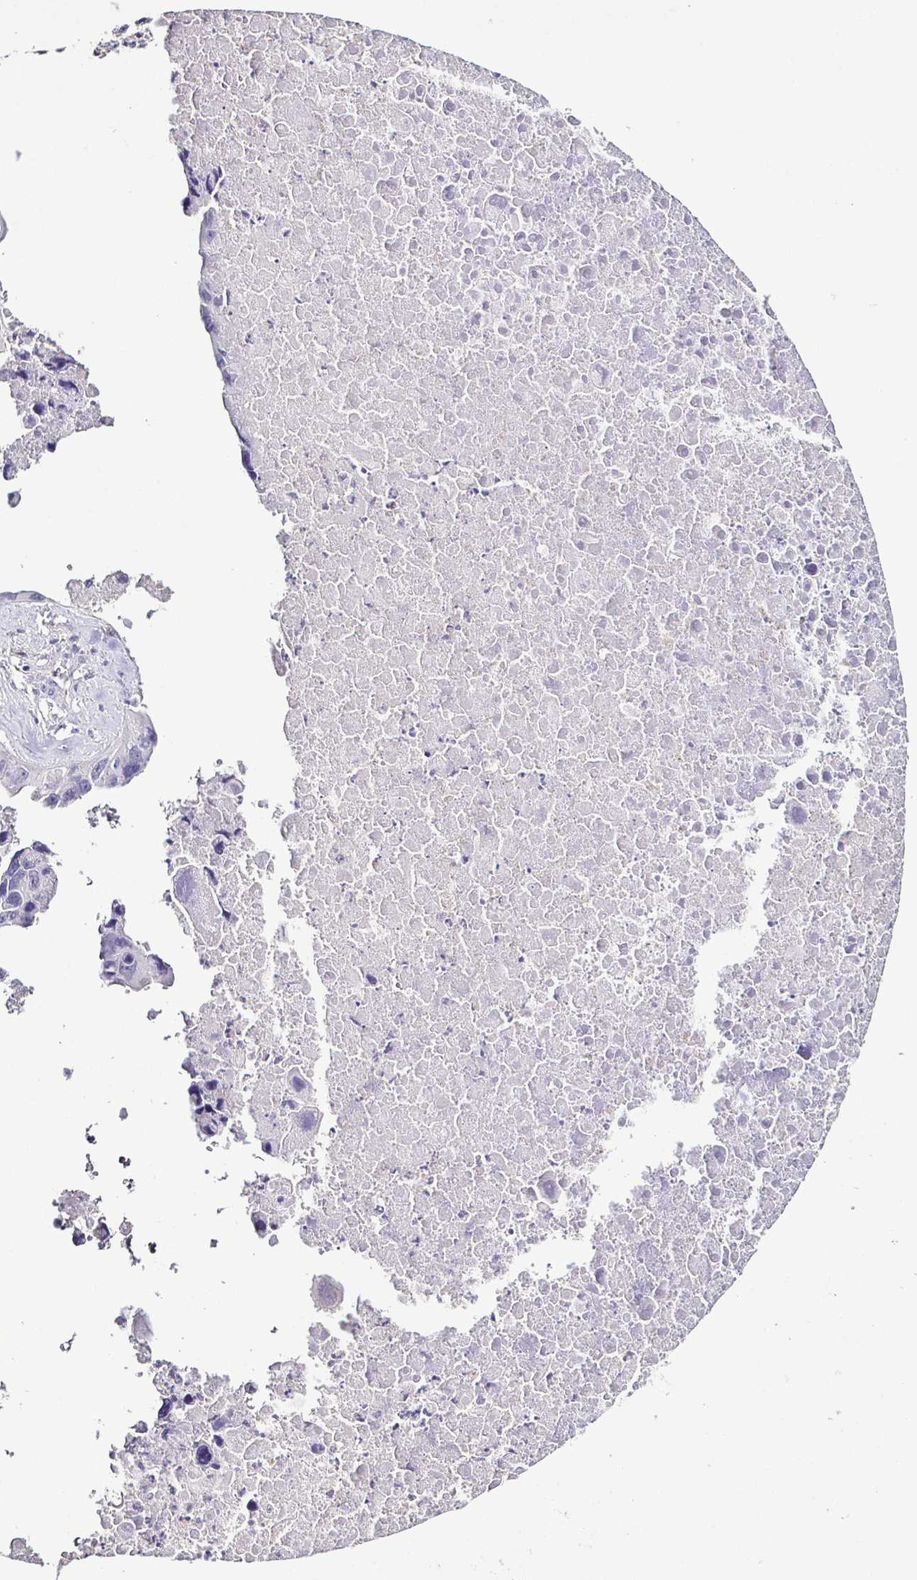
{"staining": {"intensity": "negative", "quantity": "none", "location": "none"}, "tissue": "lung cancer", "cell_type": "Tumor cells", "image_type": "cancer", "snomed": [{"axis": "morphology", "description": "Adenocarcinoma, NOS"}, {"axis": "topography", "description": "Lymph node"}, {"axis": "topography", "description": "Lung"}], "caption": "IHC histopathology image of human lung cancer (adenocarcinoma) stained for a protein (brown), which shows no positivity in tumor cells.", "gene": "TNNT2", "patient": {"sex": "male", "age": 64}}